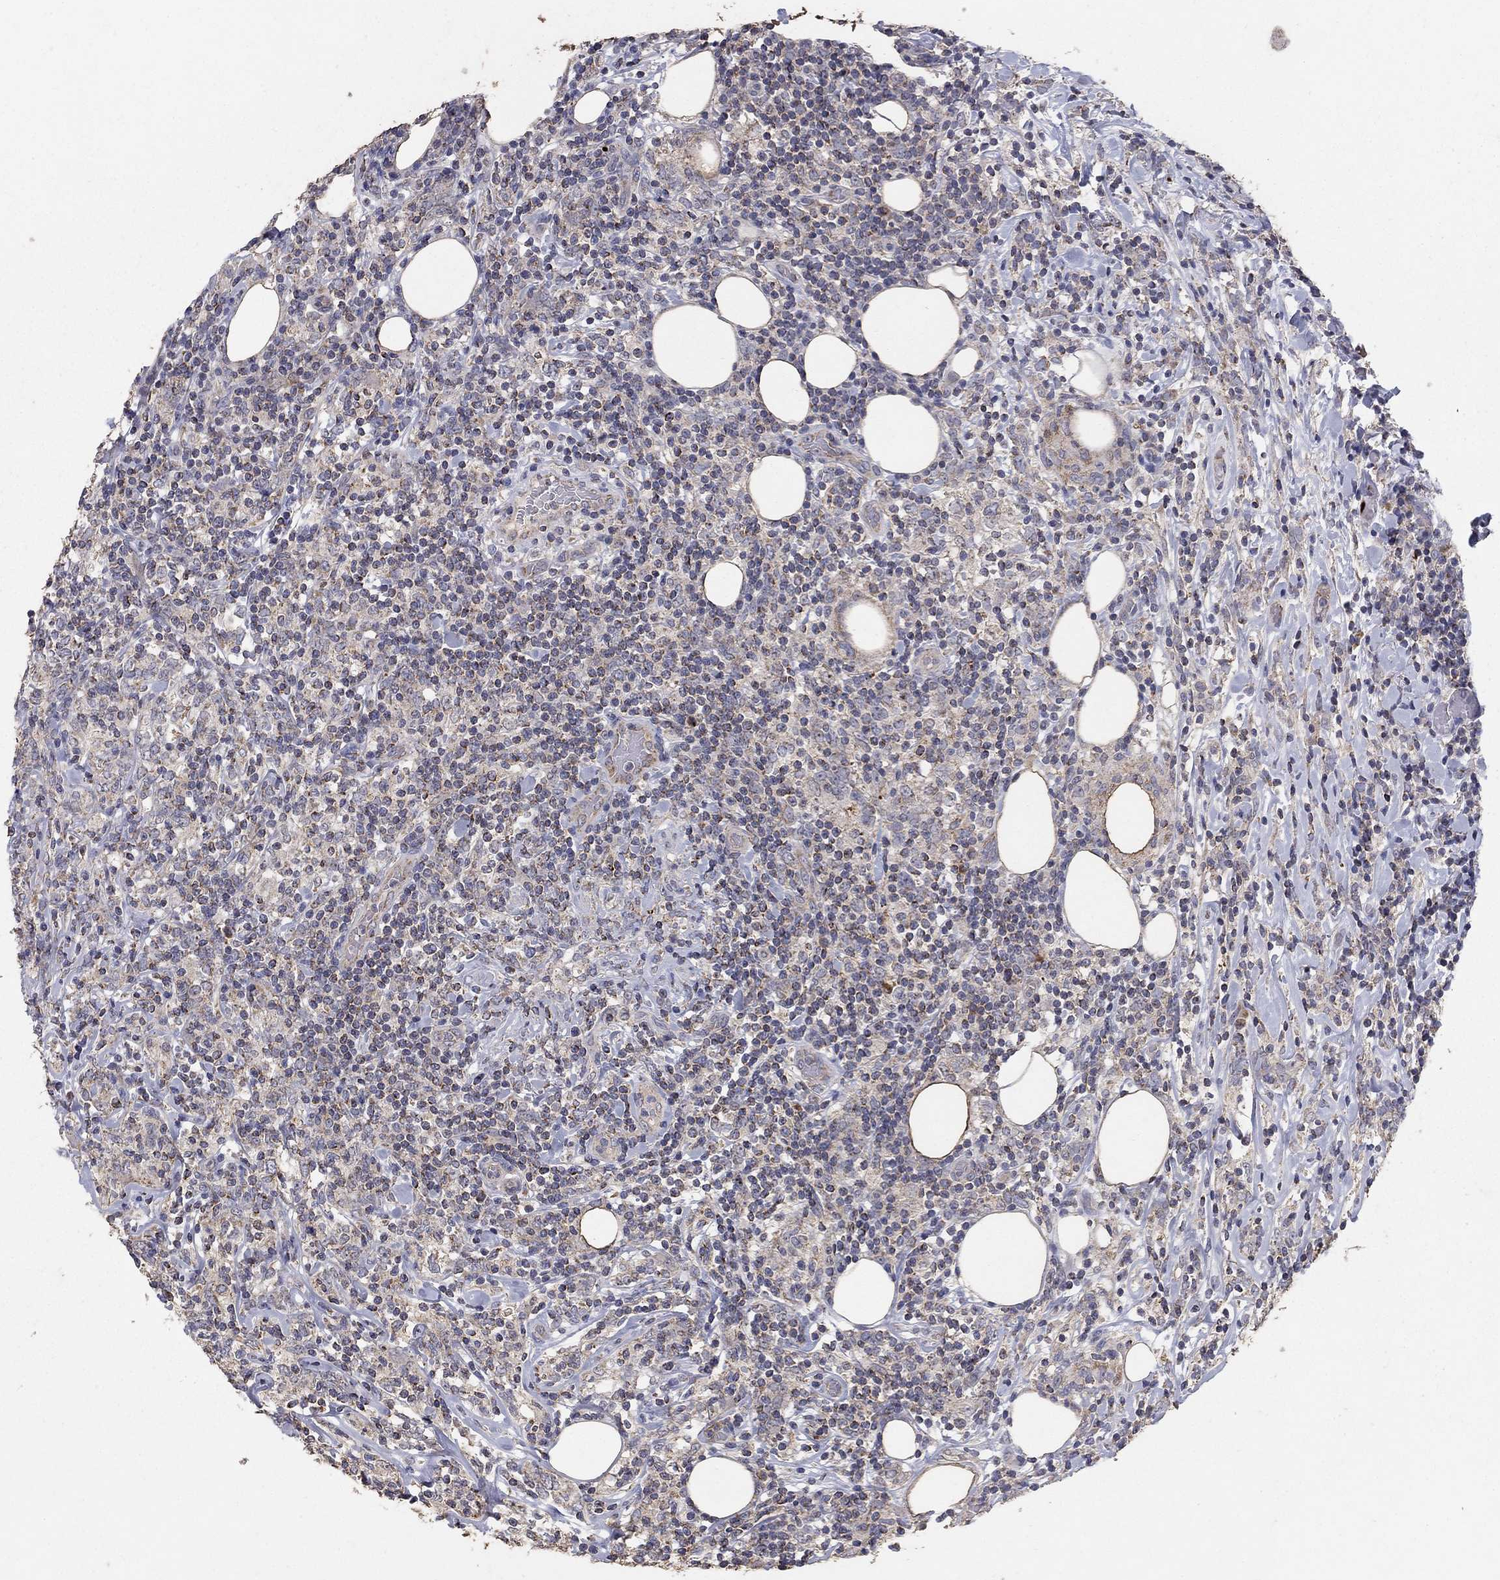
{"staining": {"intensity": "weak", "quantity": ">75%", "location": "cytoplasmic/membranous"}, "tissue": "lymphoma", "cell_type": "Tumor cells", "image_type": "cancer", "snomed": [{"axis": "morphology", "description": "Malignant lymphoma, non-Hodgkin's type, High grade"}, {"axis": "topography", "description": "Lymph node"}], "caption": "Tumor cells exhibit weak cytoplasmic/membranous staining in approximately >75% of cells in high-grade malignant lymphoma, non-Hodgkin's type.", "gene": "GPSM1", "patient": {"sex": "female", "age": 84}}